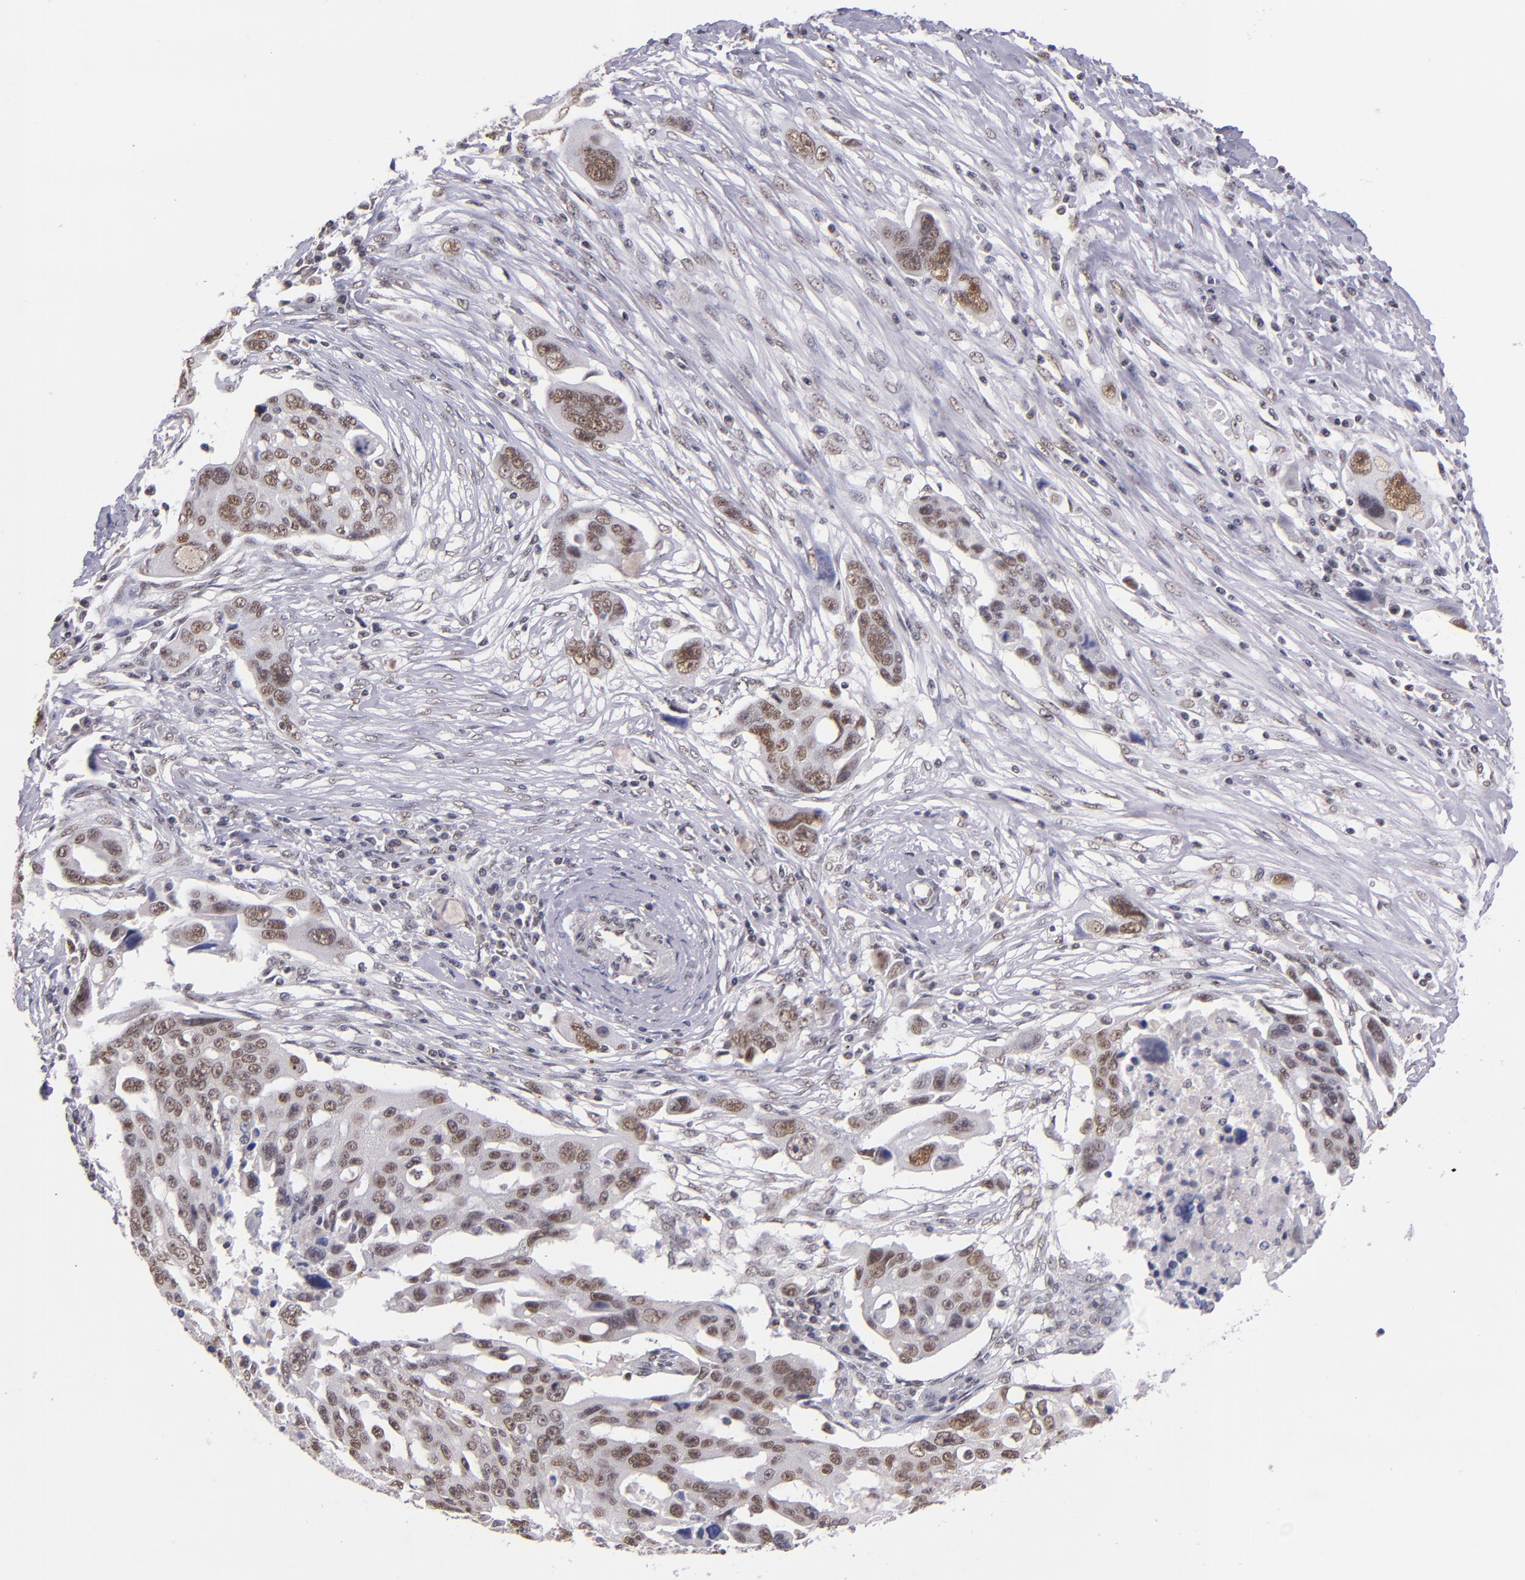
{"staining": {"intensity": "moderate", "quantity": "25%-75%", "location": "nuclear"}, "tissue": "ovarian cancer", "cell_type": "Tumor cells", "image_type": "cancer", "snomed": [{"axis": "morphology", "description": "Carcinoma, endometroid"}, {"axis": "topography", "description": "Ovary"}], "caption": "A high-resolution photomicrograph shows immunohistochemistry staining of ovarian cancer (endometroid carcinoma), which demonstrates moderate nuclear positivity in approximately 25%-75% of tumor cells.", "gene": "ZNF148", "patient": {"sex": "female", "age": 75}}